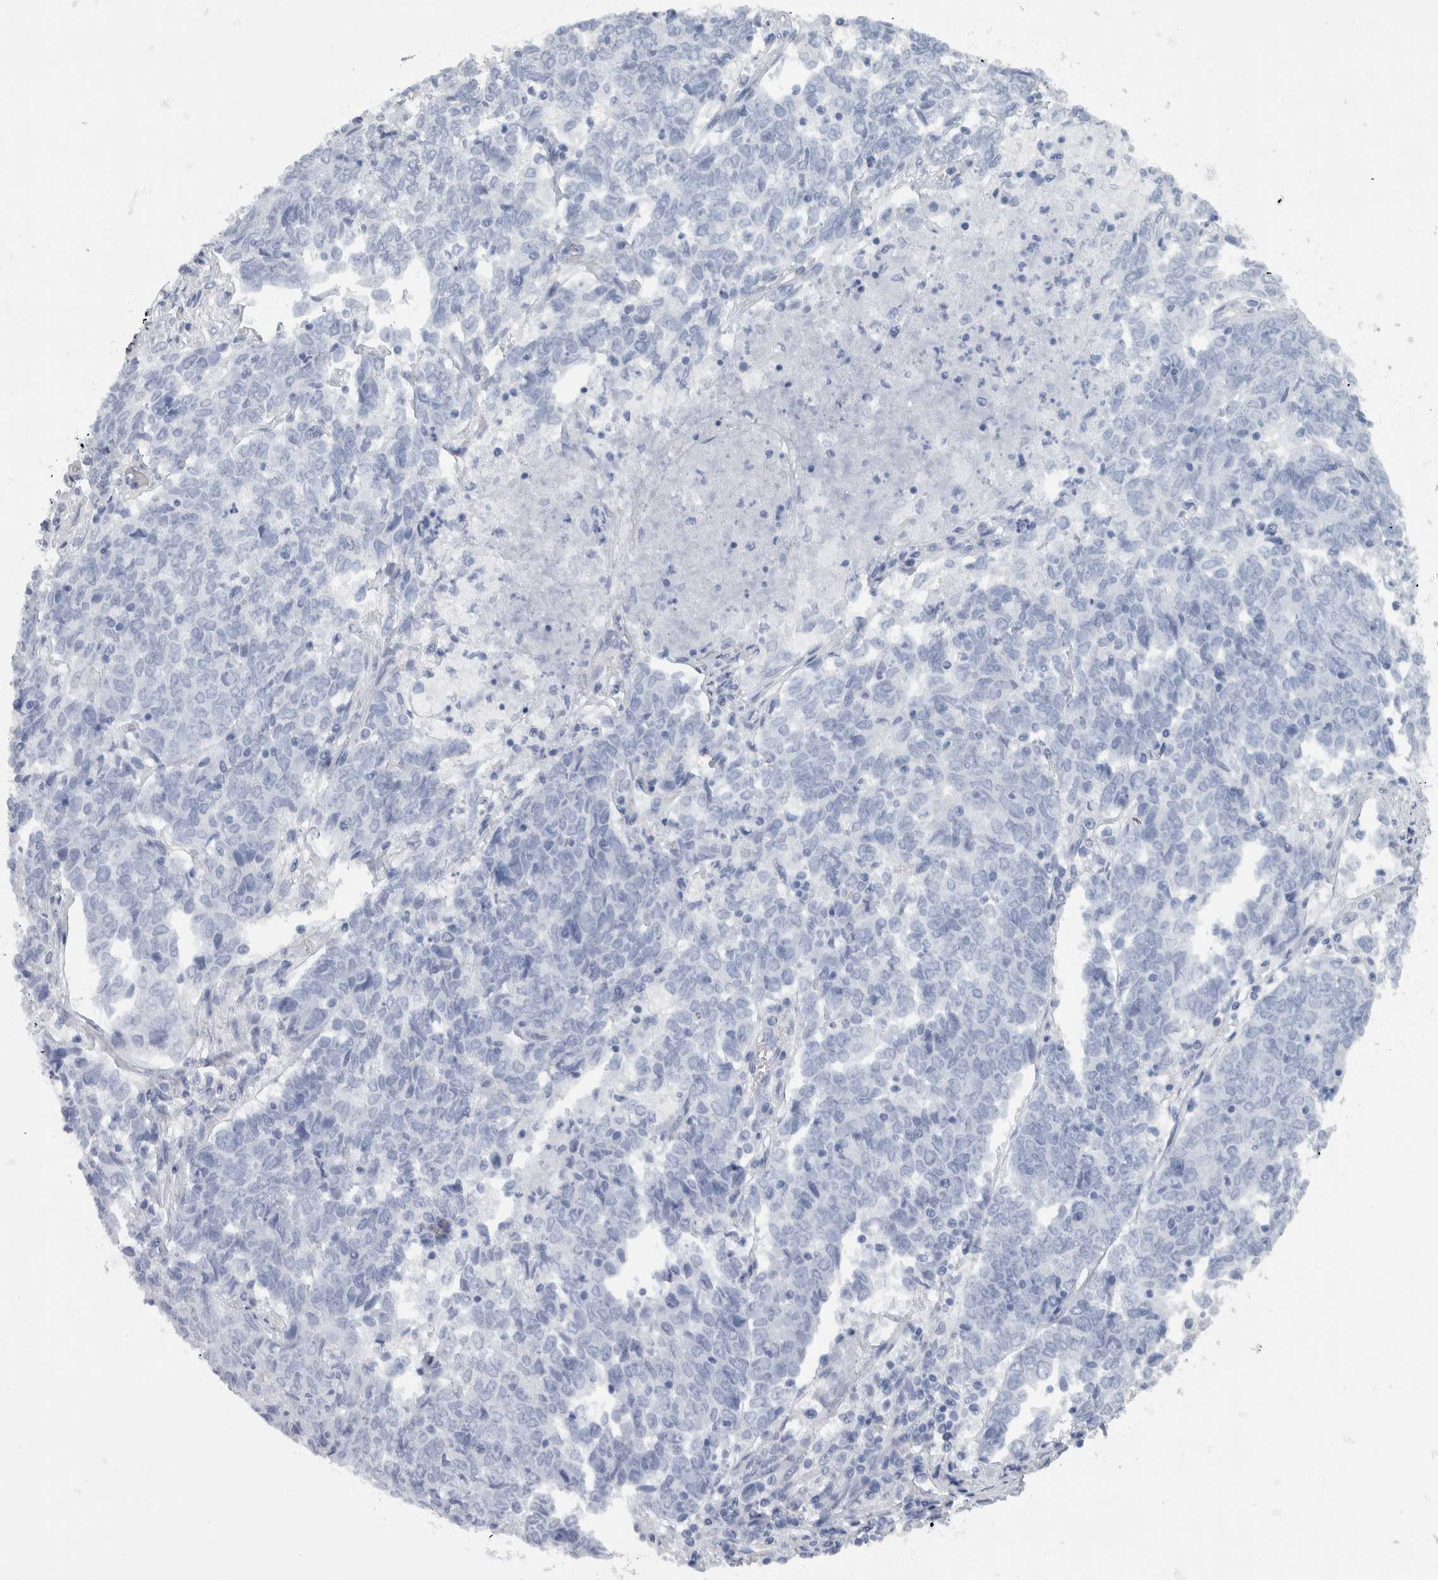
{"staining": {"intensity": "negative", "quantity": "none", "location": "none"}, "tissue": "endometrial cancer", "cell_type": "Tumor cells", "image_type": "cancer", "snomed": [{"axis": "morphology", "description": "Adenocarcinoma, NOS"}, {"axis": "topography", "description": "Endometrium"}], "caption": "Image shows no protein staining in tumor cells of endometrial cancer tissue.", "gene": "NEFM", "patient": {"sex": "female", "age": 80}}